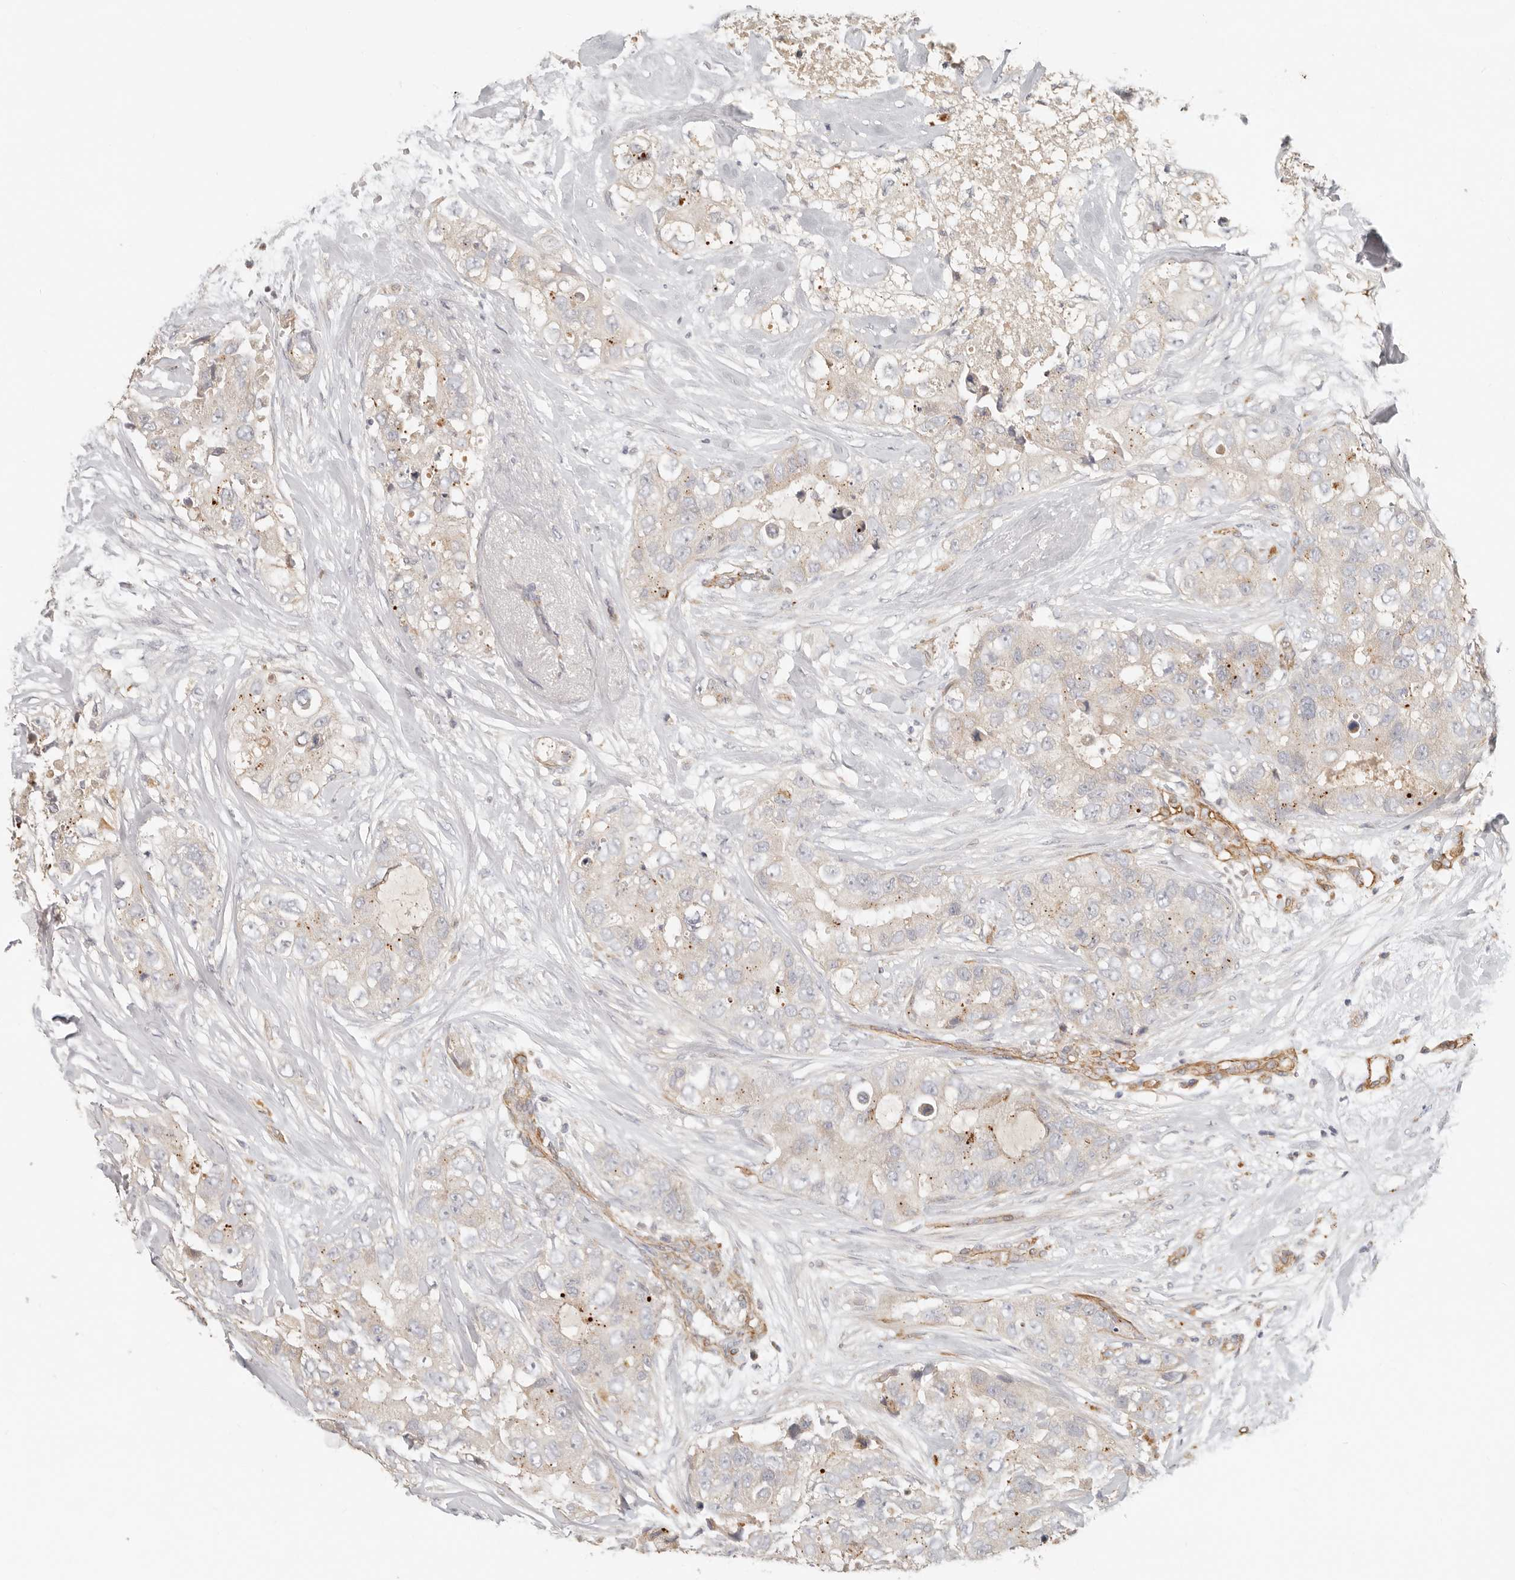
{"staining": {"intensity": "weak", "quantity": "<25%", "location": "cytoplasmic/membranous"}, "tissue": "breast cancer", "cell_type": "Tumor cells", "image_type": "cancer", "snomed": [{"axis": "morphology", "description": "Duct carcinoma"}, {"axis": "topography", "description": "Breast"}], "caption": "This is a image of immunohistochemistry staining of breast invasive ductal carcinoma, which shows no staining in tumor cells. Nuclei are stained in blue.", "gene": "SPRING1", "patient": {"sex": "female", "age": 62}}